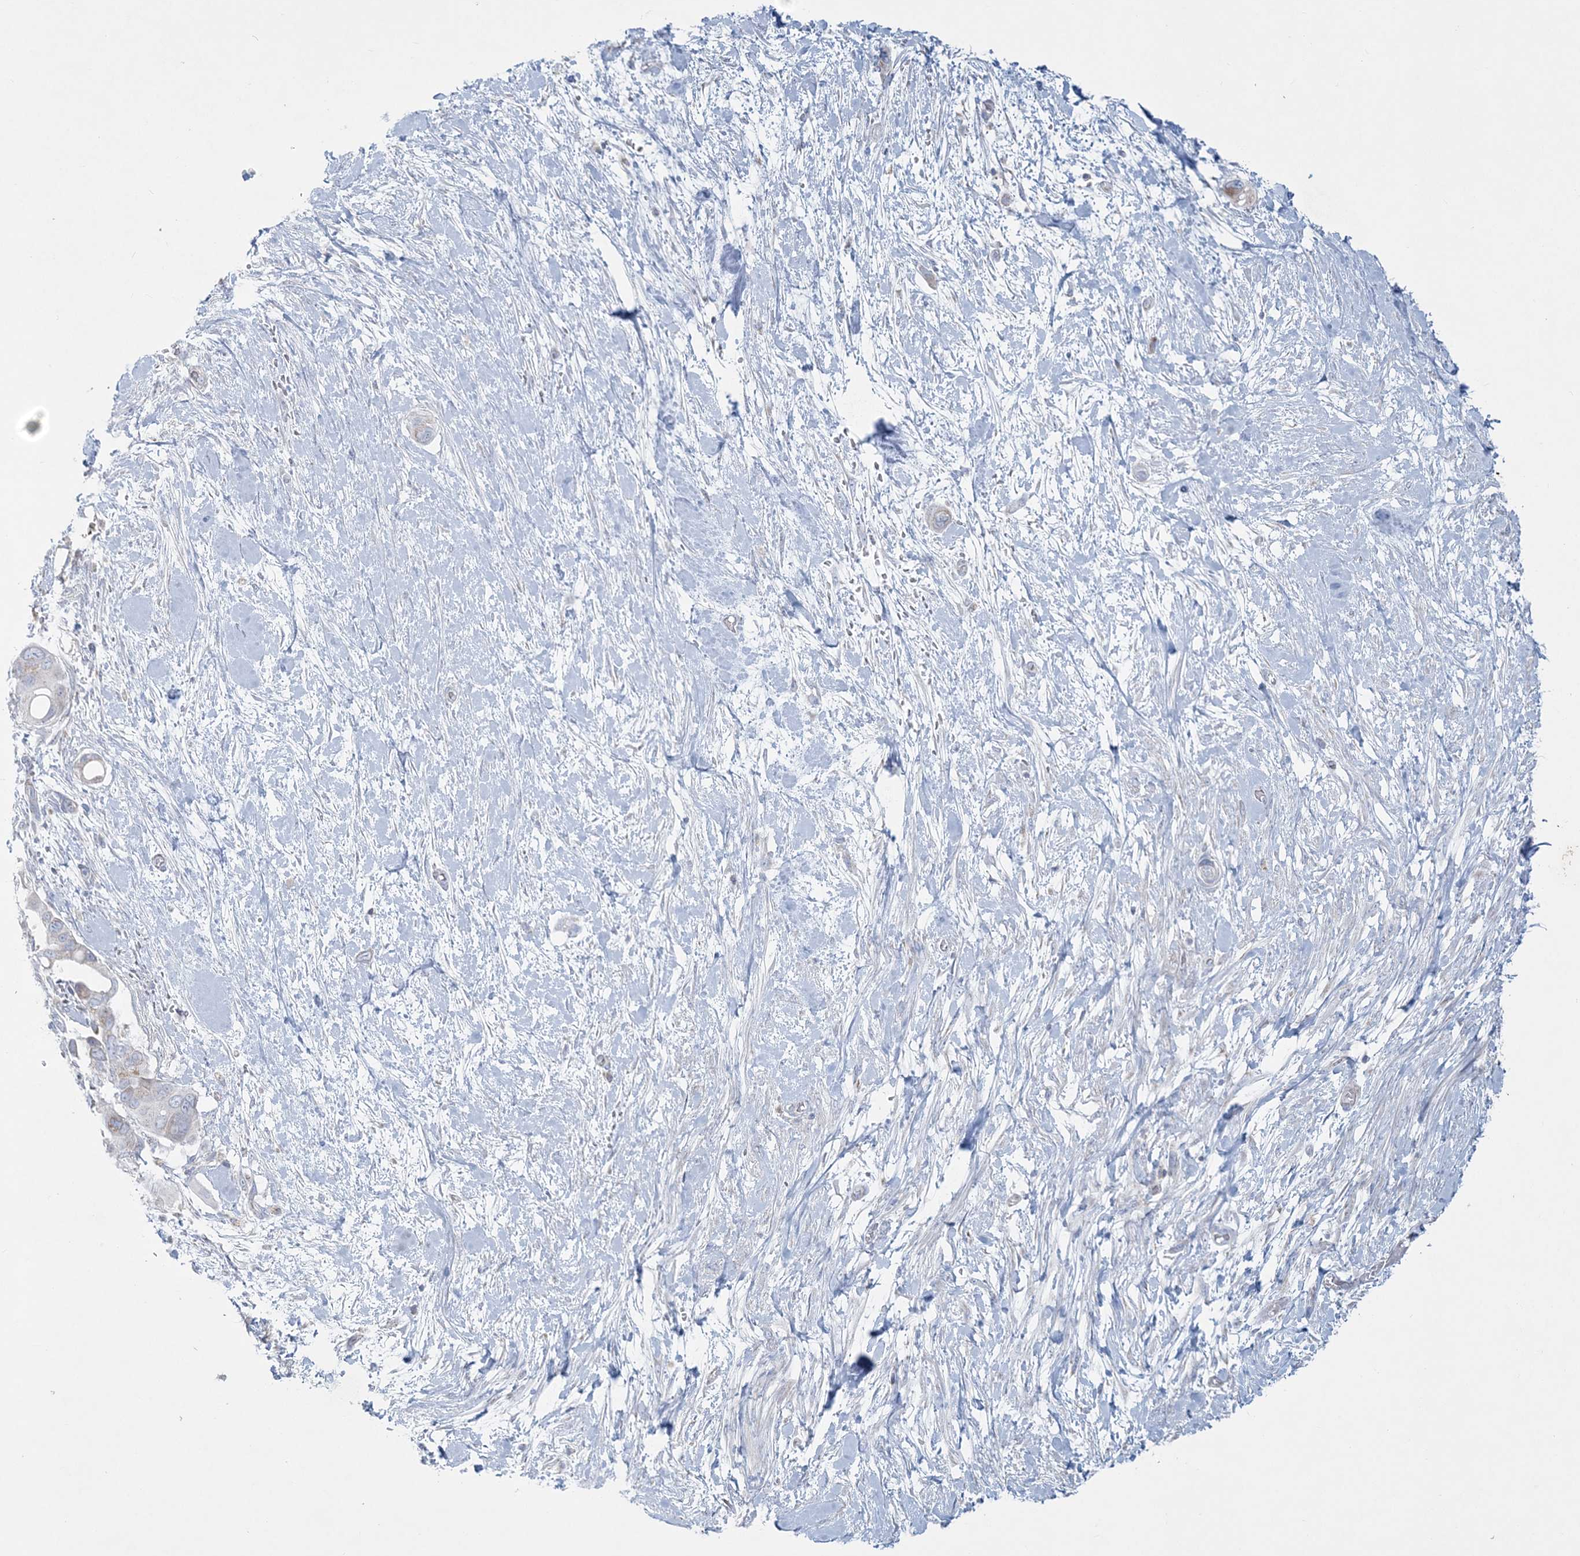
{"staining": {"intensity": "weak", "quantity": "<25%", "location": "cytoplasmic/membranous"}, "tissue": "pancreatic cancer", "cell_type": "Tumor cells", "image_type": "cancer", "snomed": [{"axis": "morphology", "description": "Adenocarcinoma, NOS"}, {"axis": "topography", "description": "Pancreas"}], "caption": "Image shows no significant protein expression in tumor cells of pancreatic adenocarcinoma.", "gene": "TBC1D7", "patient": {"sex": "male", "age": 68}}